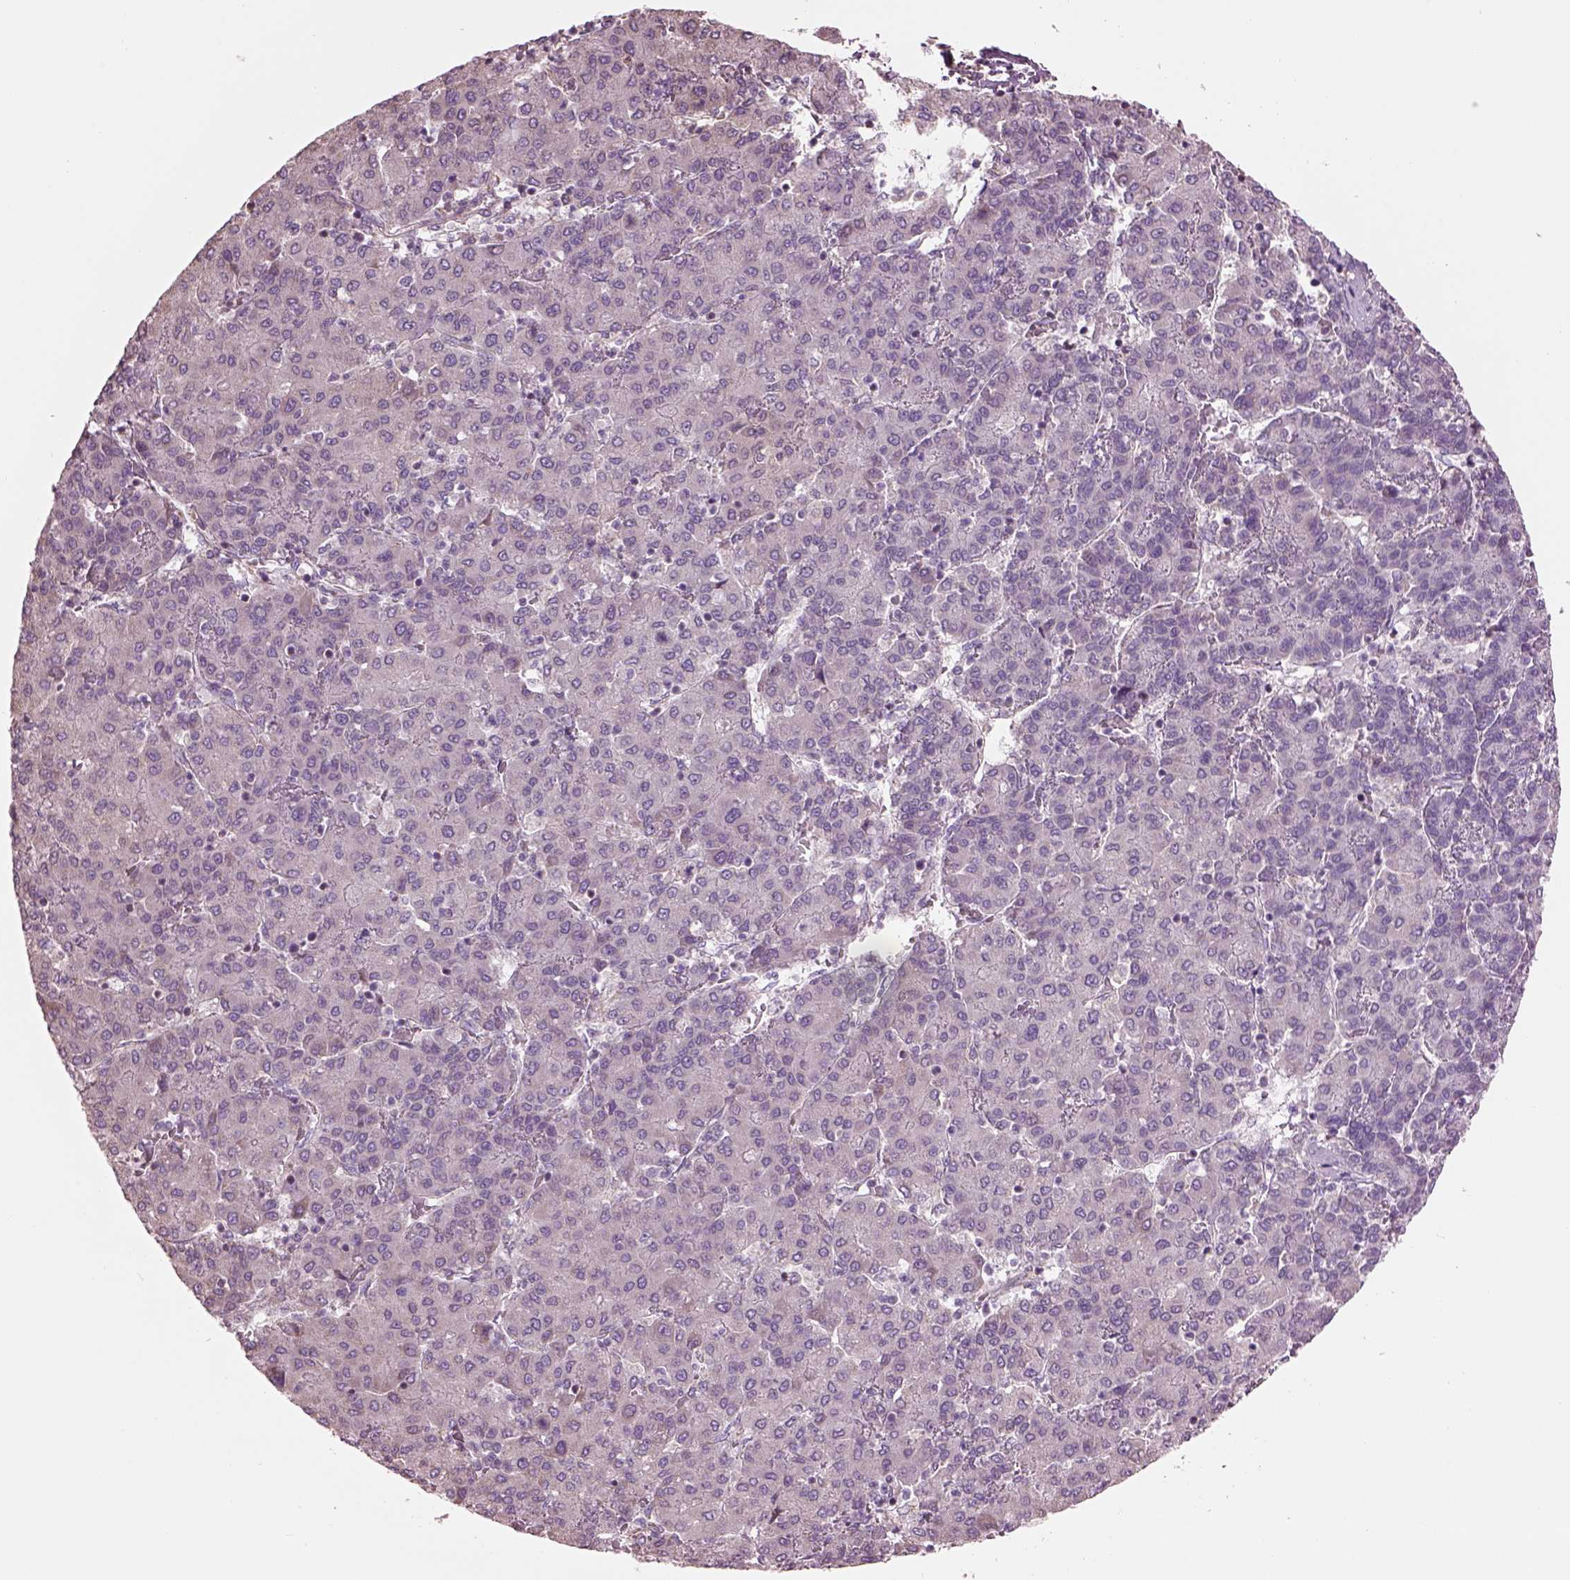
{"staining": {"intensity": "negative", "quantity": "none", "location": "none"}, "tissue": "liver cancer", "cell_type": "Tumor cells", "image_type": "cancer", "snomed": [{"axis": "morphology", "description": "Carcinoma, Hepatocellular, NOS"}, {"axis": "topography", "description": "Liver"}], "caption": "Immunohistochemistry (IHC) photomicrograph of neoplastic tissue: human liver cancer stained with DAB exhibits no significant protein positivity in tumor cells.", "gene": "SPATA7", "patient": {"sex": "male", "age": 65}}